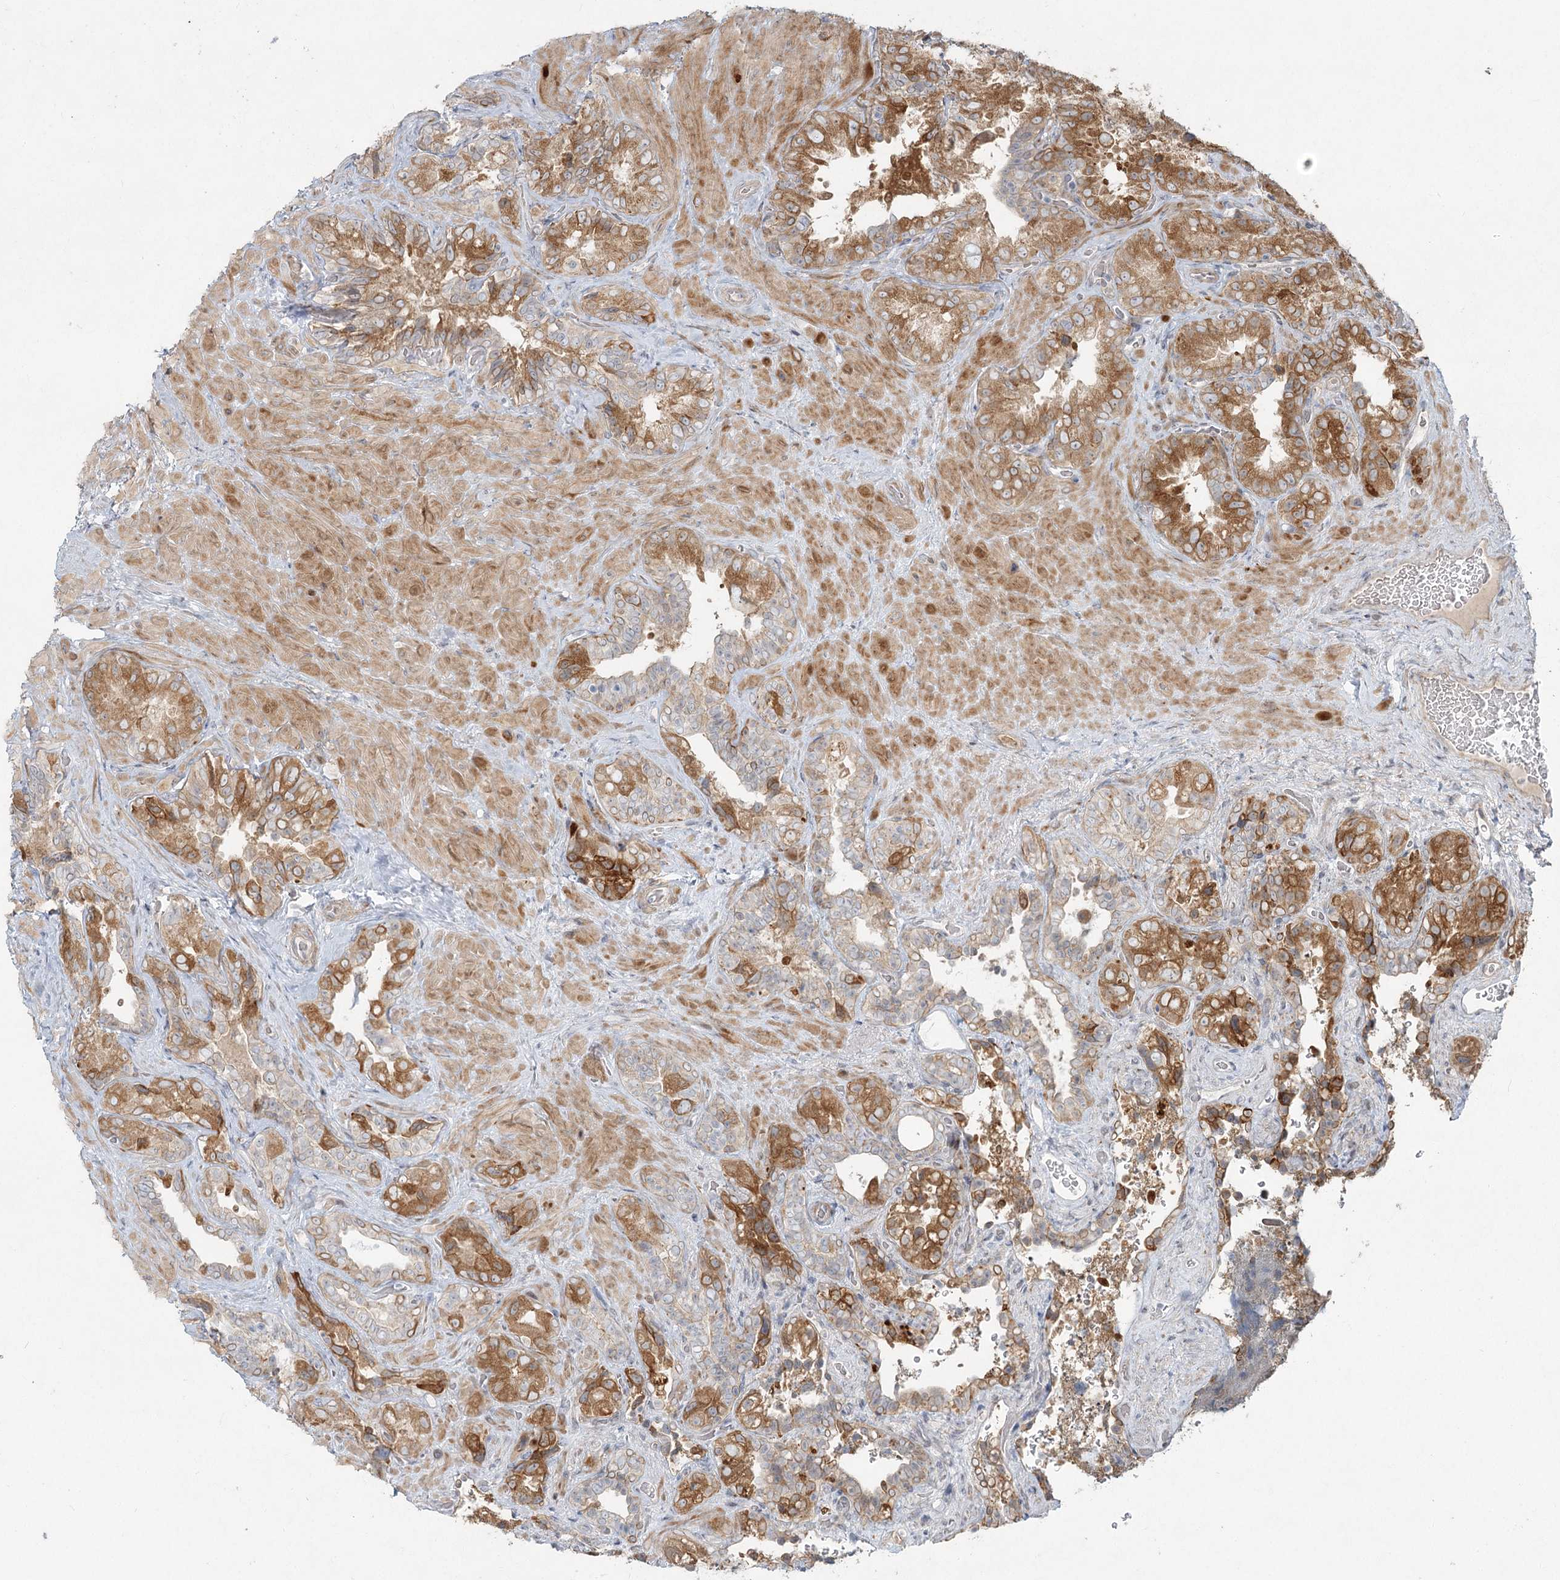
{"staining": {"intensity": "moderate", "quantity": ">75%", "location": "cytoplasmic/membranous"}, "tissue": "seminal vesicle", "cell_type": "Glandular cells", "image_type": "normal", "snomed": [{"axis": "morphology", "description": "Normal tissue, NOS"}, {"axis": "topography", "description": "Seminal veicle"}, {"axis": "topography", "description": "Peripheral nerve tissue"}], "caption": "IHC of normal seminal vesicle reveals medium levels of moderate cytoplasmic/membranous expression in approximately >75% of glandular cells.", "gene": "LRP2BP", "patient": {"sex": "male", "age": 67}}